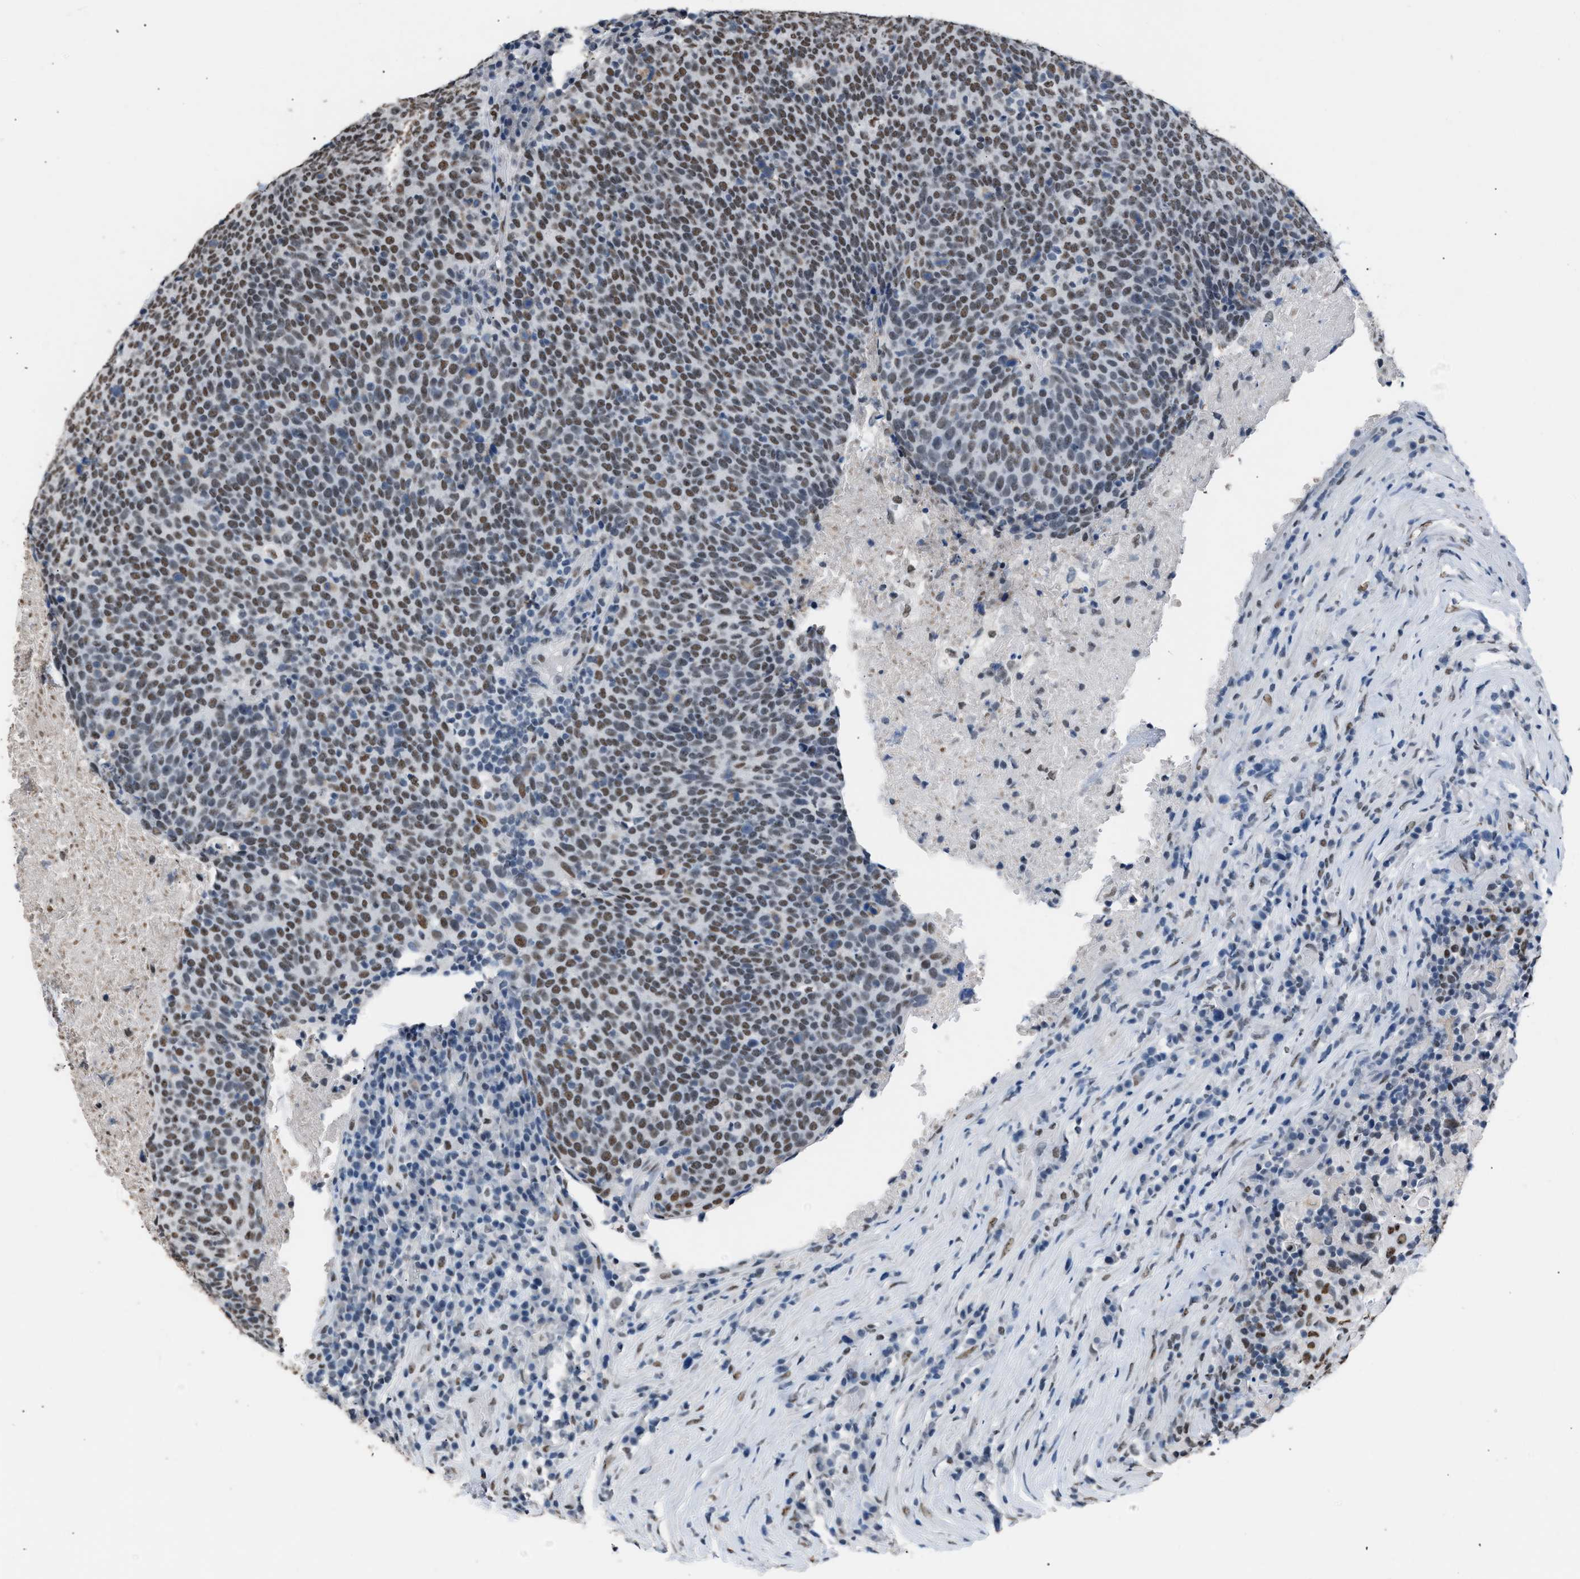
{"staining": {"intensity": "moderate", "quantity": ">75%", "location": "nuclear"}, "tissue": "head and neck cancer", "cell_type": "Tumor cells", "image_type": "cancer", "snomed": [{"axis": "morphology", "description": "Squamous cell carcinoma, NOS"}, {"axis": "morphology", "description": "Squamous cell carcinoma, metastatic, NOS"}, {"axis": "topography", "description": "Lymph node"}, {"axis": "topography", "description": "Head-Neck"}], "caption": "High-power microscopy captured an IHC photomicrograph of metastatic squamous cell carcinoma (head and neck), revealing moderate nuclear positivity in about >75% of tumor cells. (IHC, brightfield microscopy, high magnification).", "gene": "CCAR2", "patient": {"sex": "male", "age": 62}}